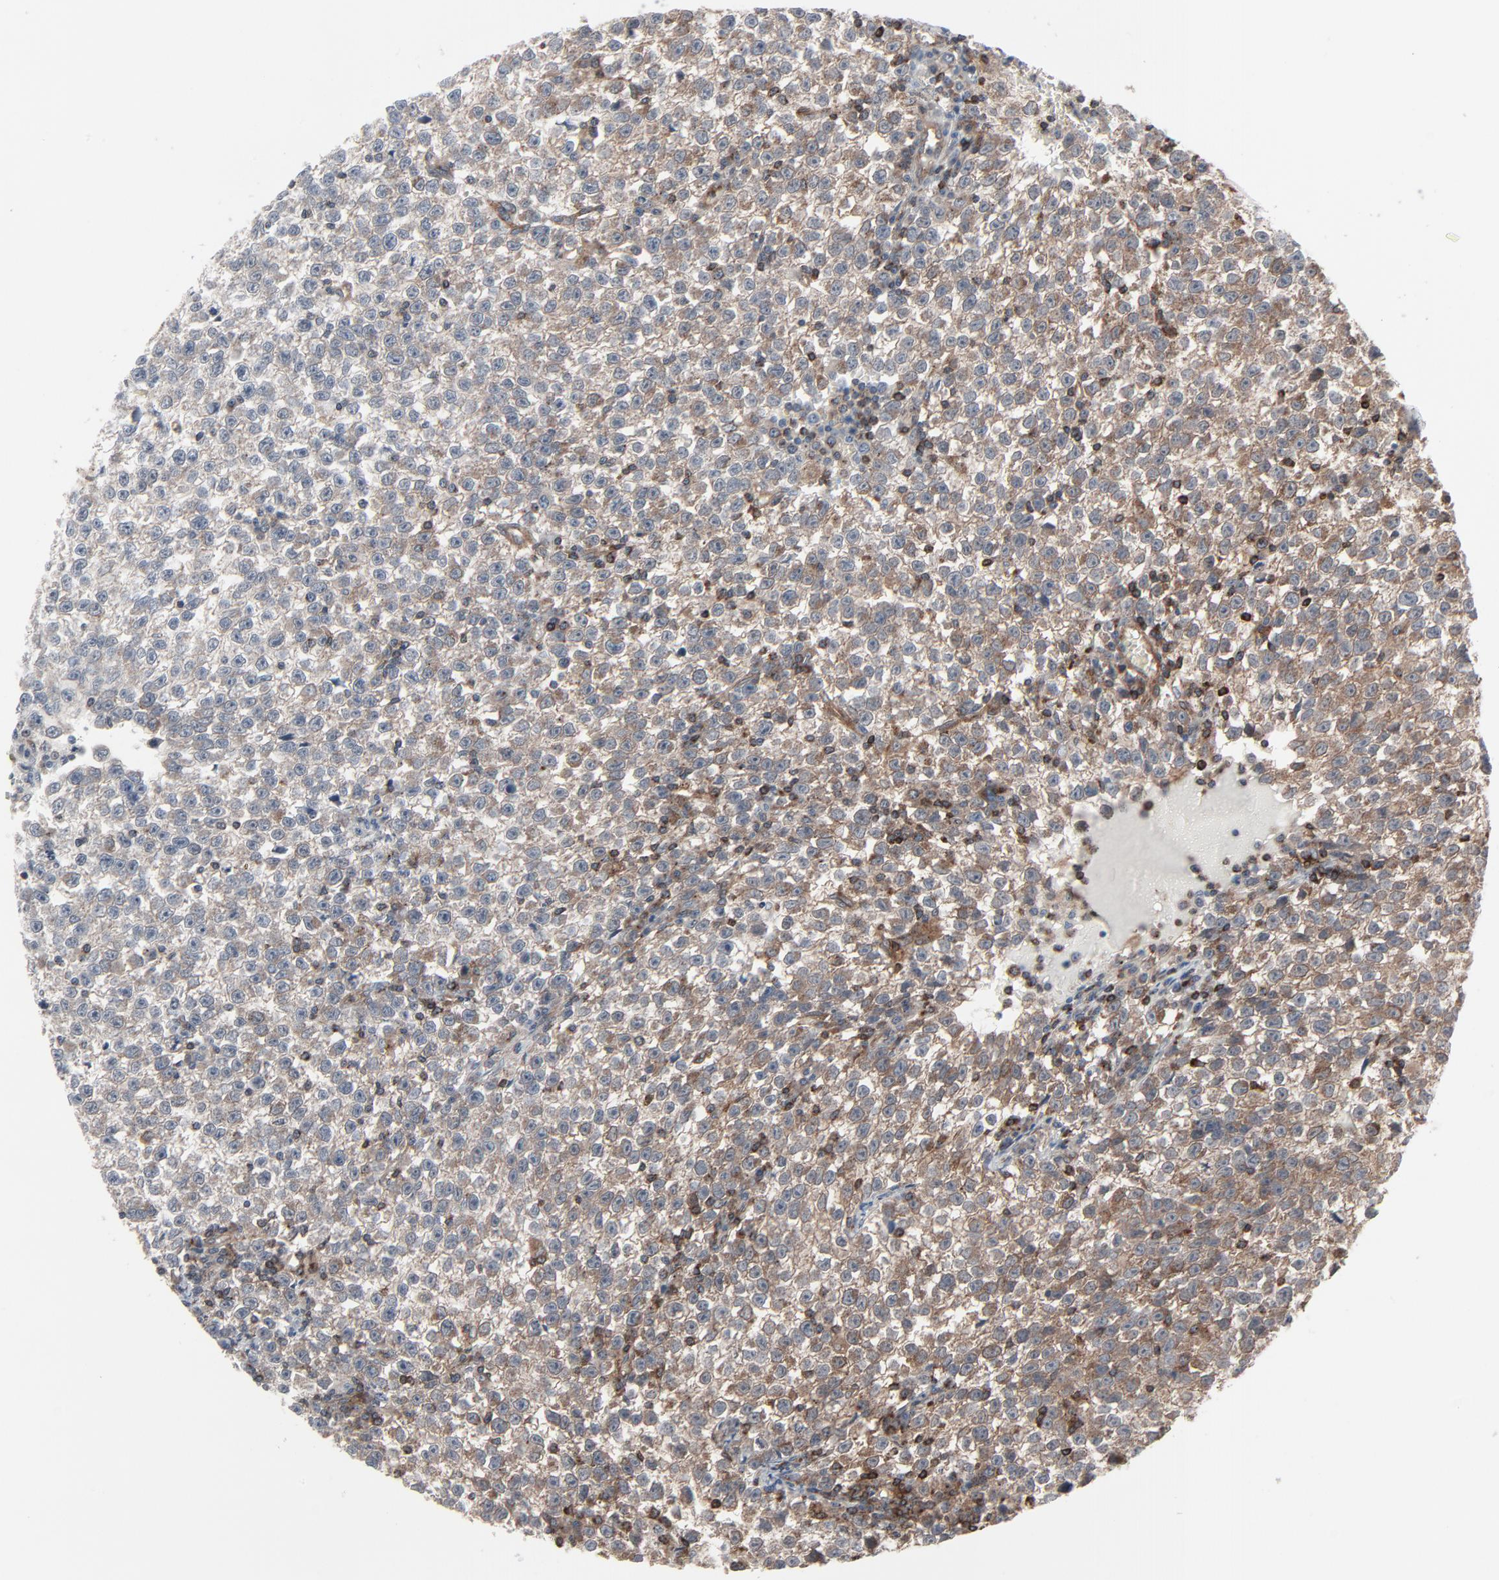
{"staining": {"intensity": "negative", "quantity": "none", "location": "none"}, "tissue": "testis cancer", "cell_type": "Tumor cells", "image_type": "cancer", "snomed": [{"axis": "morphology", "description": "Seminoma, NOS"}, {"axis": "topography", "description": "Testis"}], "caption": "DAB immunohistochemical staining of human testis cancer demonstrates no significant staining in tumor cells.", "gene": "OPTN", "patient": {"sex": "male", "age": 35}}